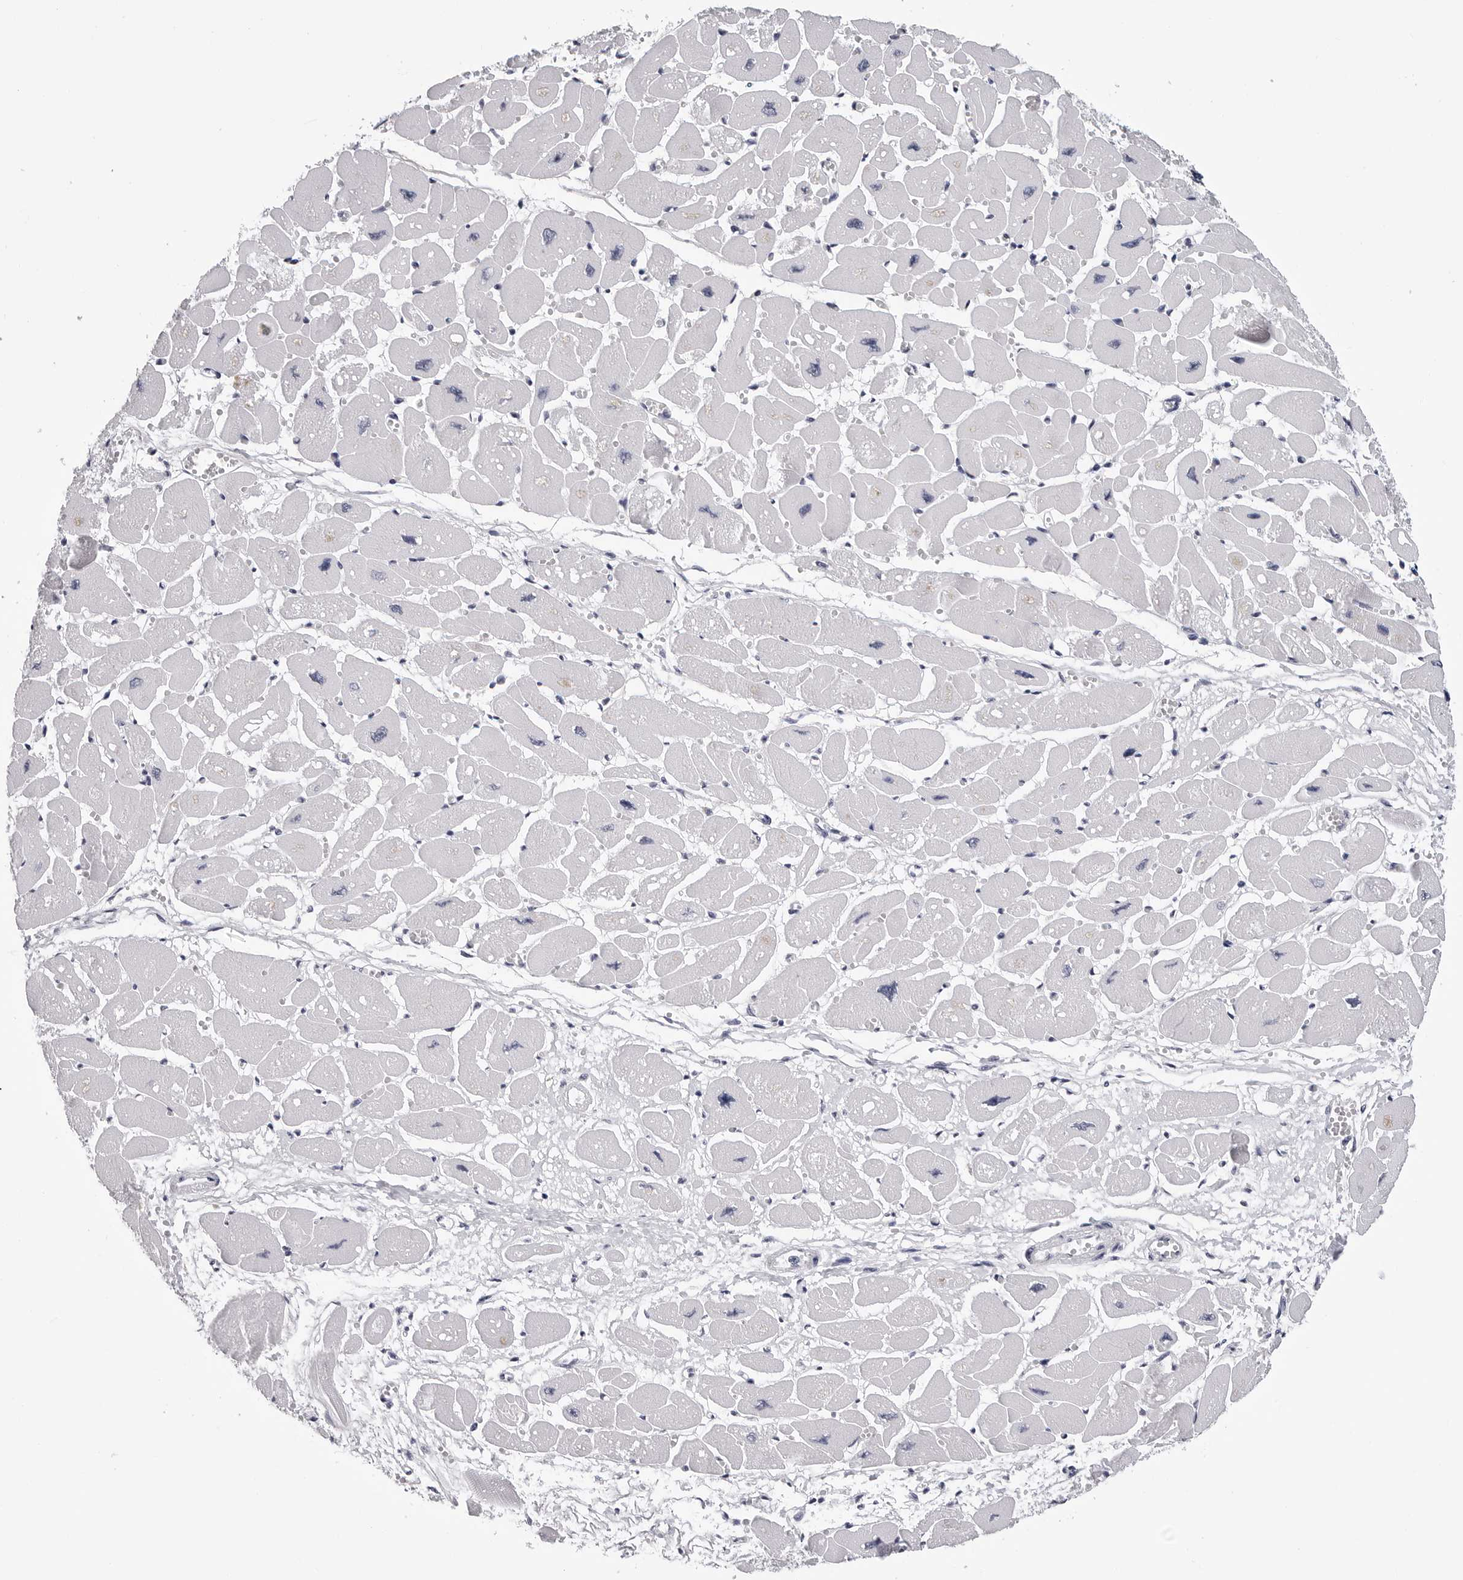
{"staining": {"intensity": "negative", "quantity": "none", "location": "none"}, "tissue": "heart muscle", "cell_type": "Cardiomyocytes", "image_type": "normal", "snomed": [{"axis": "morphology", "description": "Normal tissue, NOS"}, {"axis": "topography", "description": "Heart"}], "caption": "Immunohistochemistry photomicrograph of benign human heart muscle stained for a protein (brown), which demonstrates no positivity in cardiomyocytes.", "gene": "GNL2", "patient": {"sex": "female", "age": 54}}